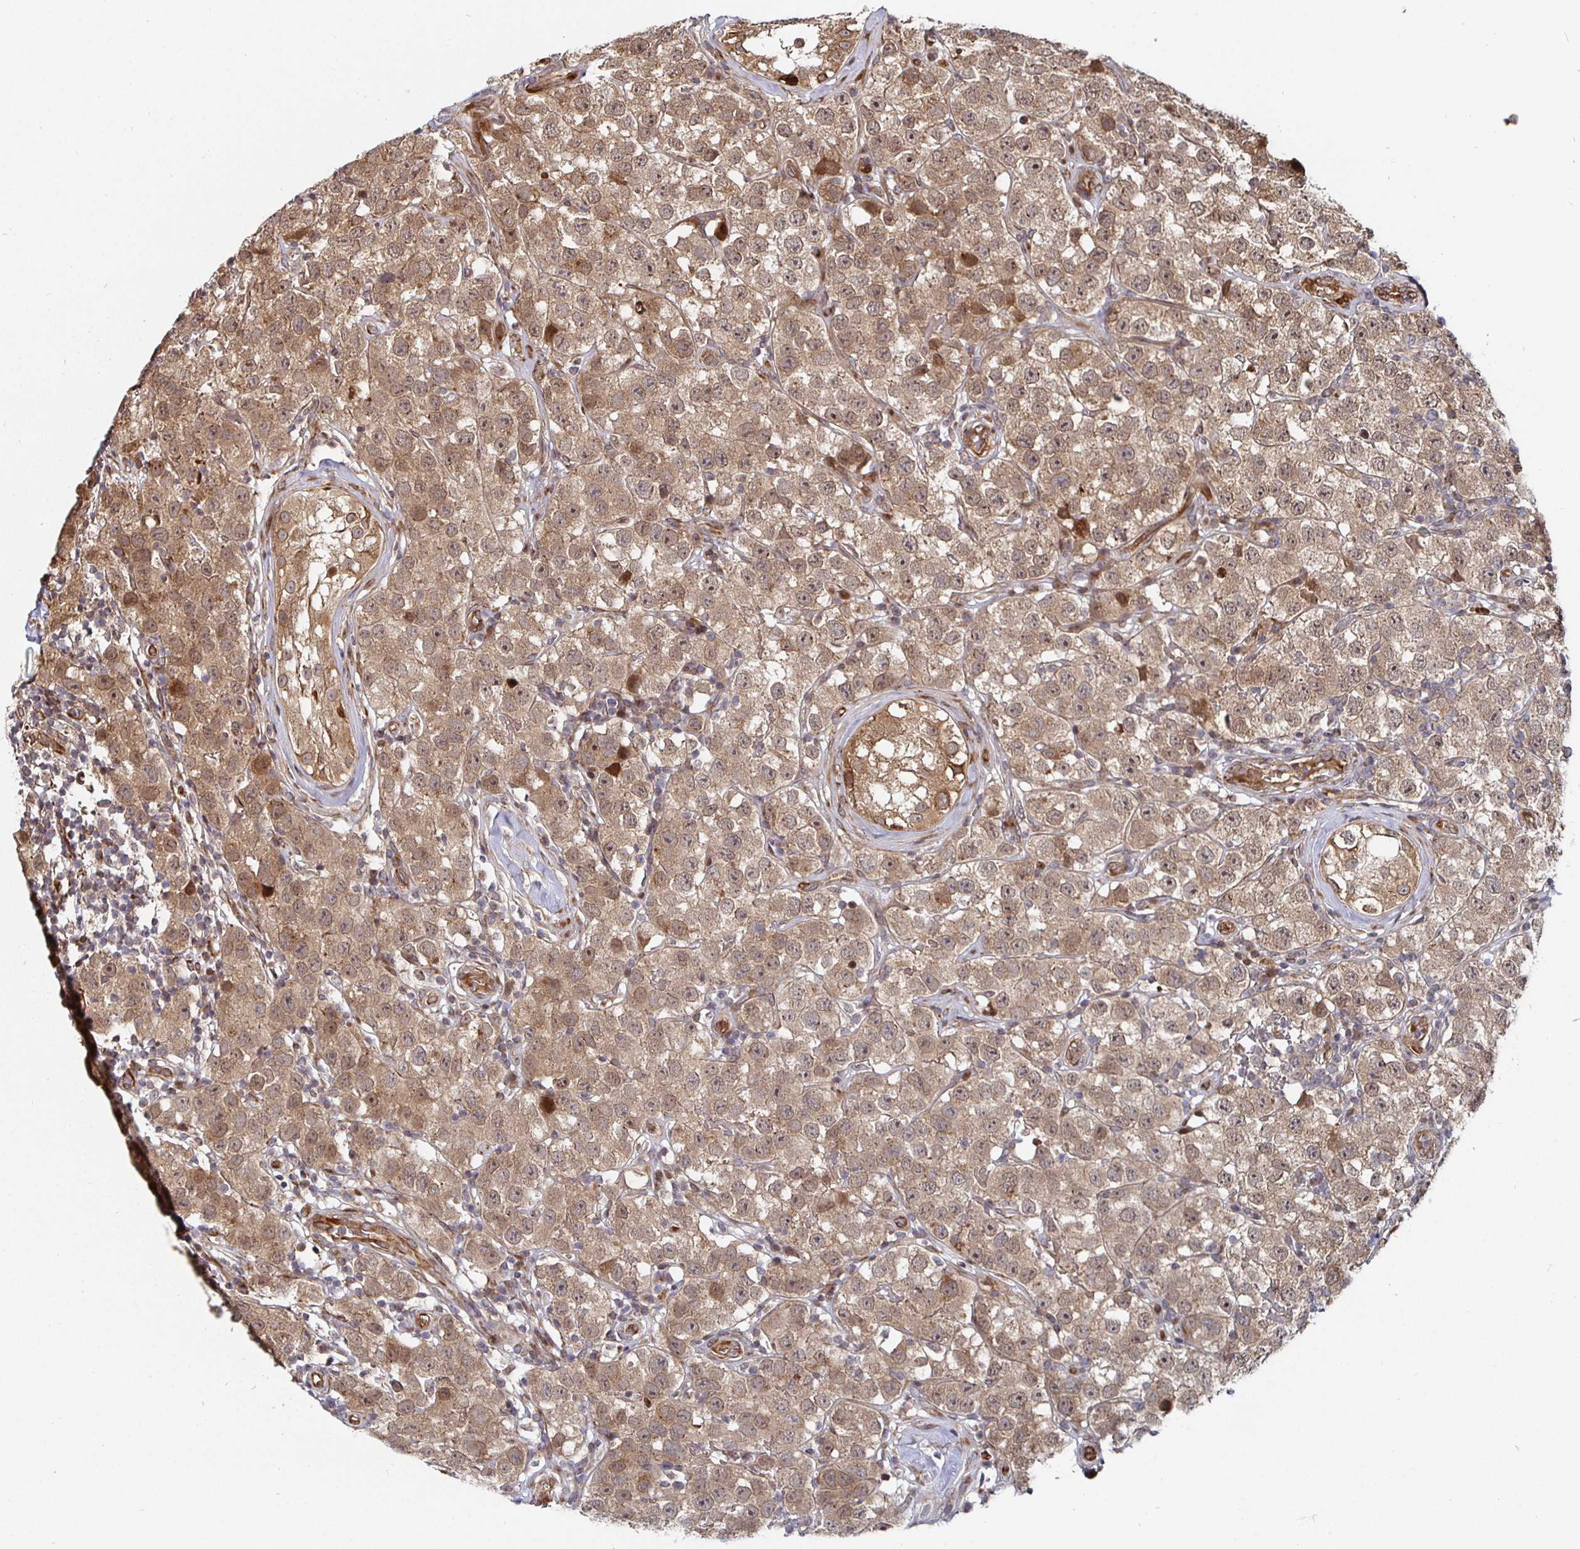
{"staining": {"intensity": "moderate", "quantity": ">75%", "location": "cytoplasmic/membranous"}, "tissue": "testis cancer", "cell_type": "Tumor cells", "image_type": "cancer", "snomed": [{"axis": "morphology", "description": "Seminoma, NOS"}, {"axis": "topography", "description": "Testis"}], "caption": "This is an image of immunohistochemistry (IHC) staining of testis seminoma, which shows moderate expression in the cytoplasmic/membranous of tumor cells.", "gene": "TBKBP1", "patient": {"sex": "male", "age": 34}}